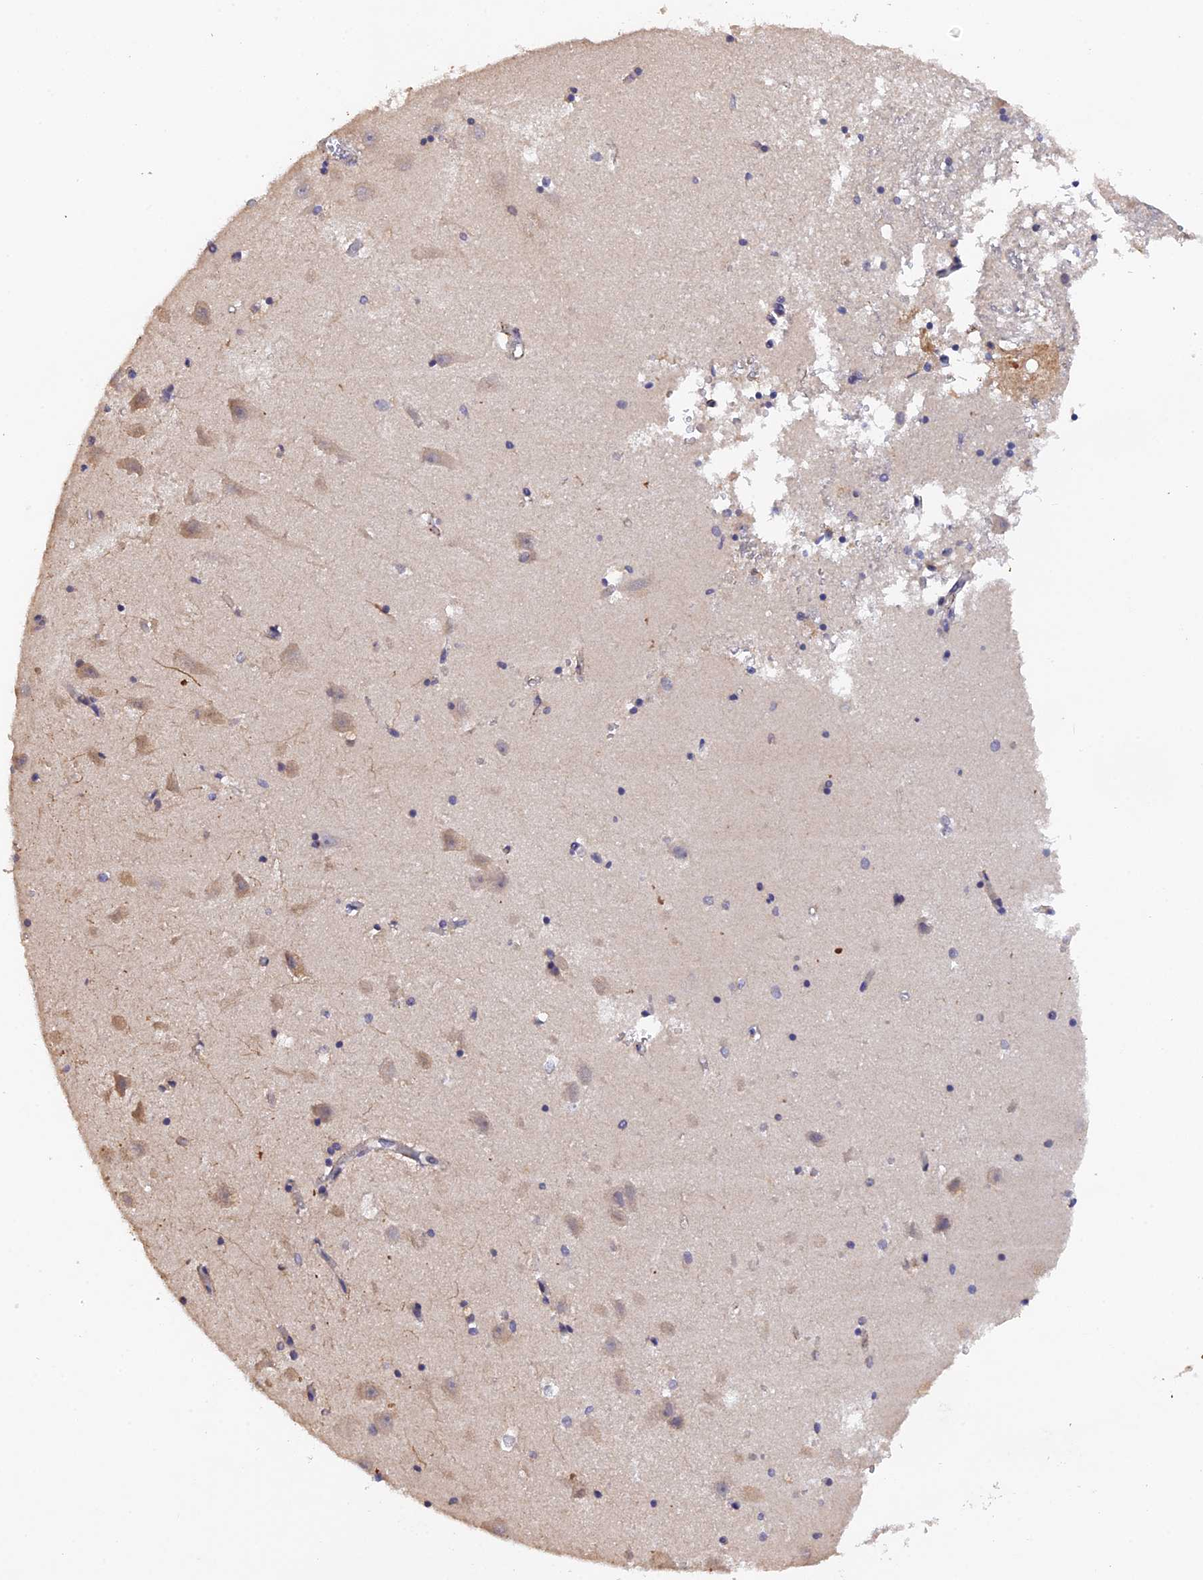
{"staining": {"intensity": "negative", "quantity": "none", "location": "none"}, "tissue": "hippocampus", "cell_type": "Glial cells", "image_type": "normal", "snomed": [{"axis": "morphology", "description": "Normal tissue, NOS"}, {"axis": "topography", "description": "Hippocampus"}], "caption": "An immunohistochemistry (IHC) image of unremarkable hippocampus is shown. There is no staining in glial cells of hippocampus.", "gene": "SLC39A13", "patient": {"sex": "male", "age": 70}}